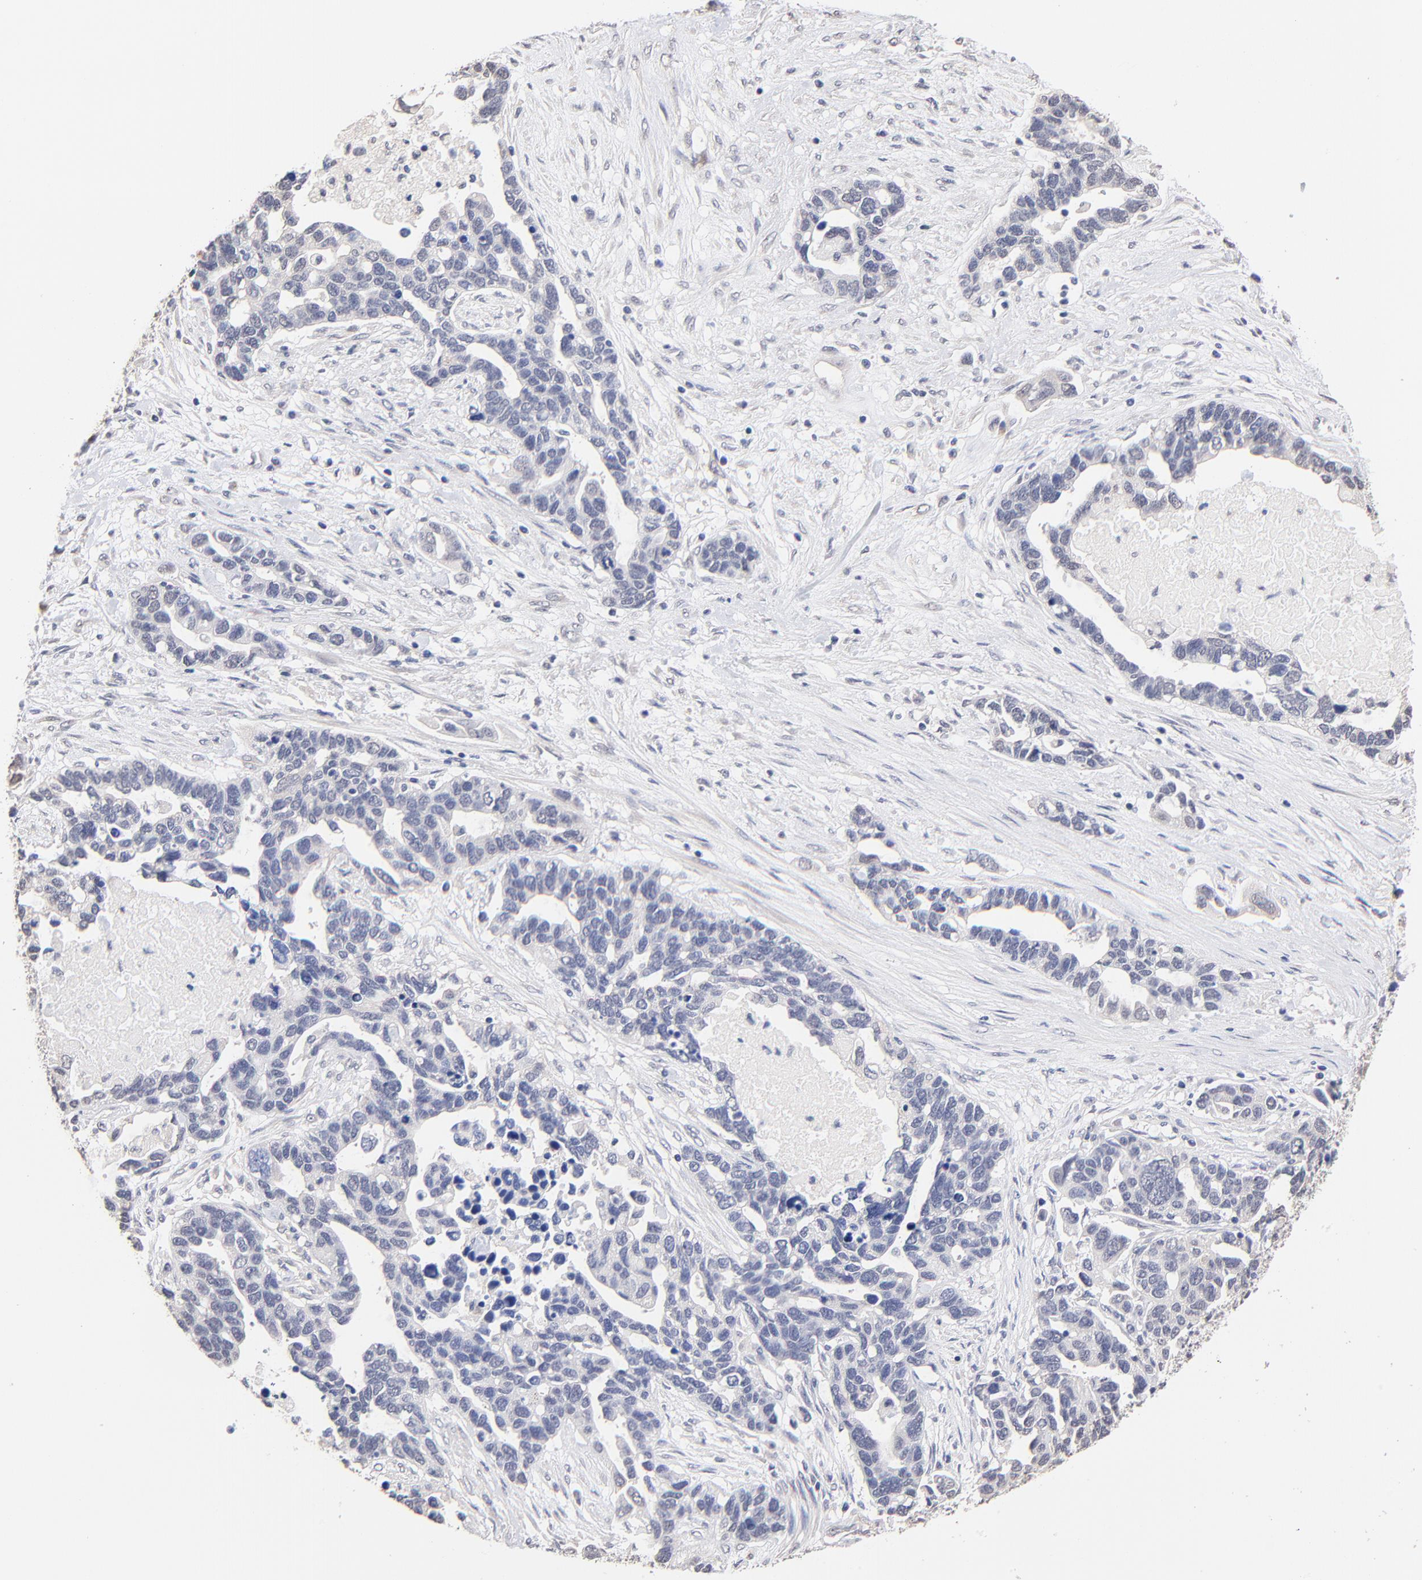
{"staining": {"intensity": "negative", "quantity": "none", "location": "none"}, "tissue": "ovarian cancer", "cell_type": "Tumor cells", "image_type": "cancer", "snomed": [{"axis": "morphology", "description": "Cystadenocarcinoma, serous, NOS"}, {"axis": "topography", "description": "Ovary"}], "caption": "Tumor cells show no significant protein positivity in ovarian cancer (serous cystadenocarcinoma). (DAB (3,3'-diaminobenzidine) IHC, high magnification).", "gene": "RIBC2", "patient": {"sex": "female", "age": 54}}